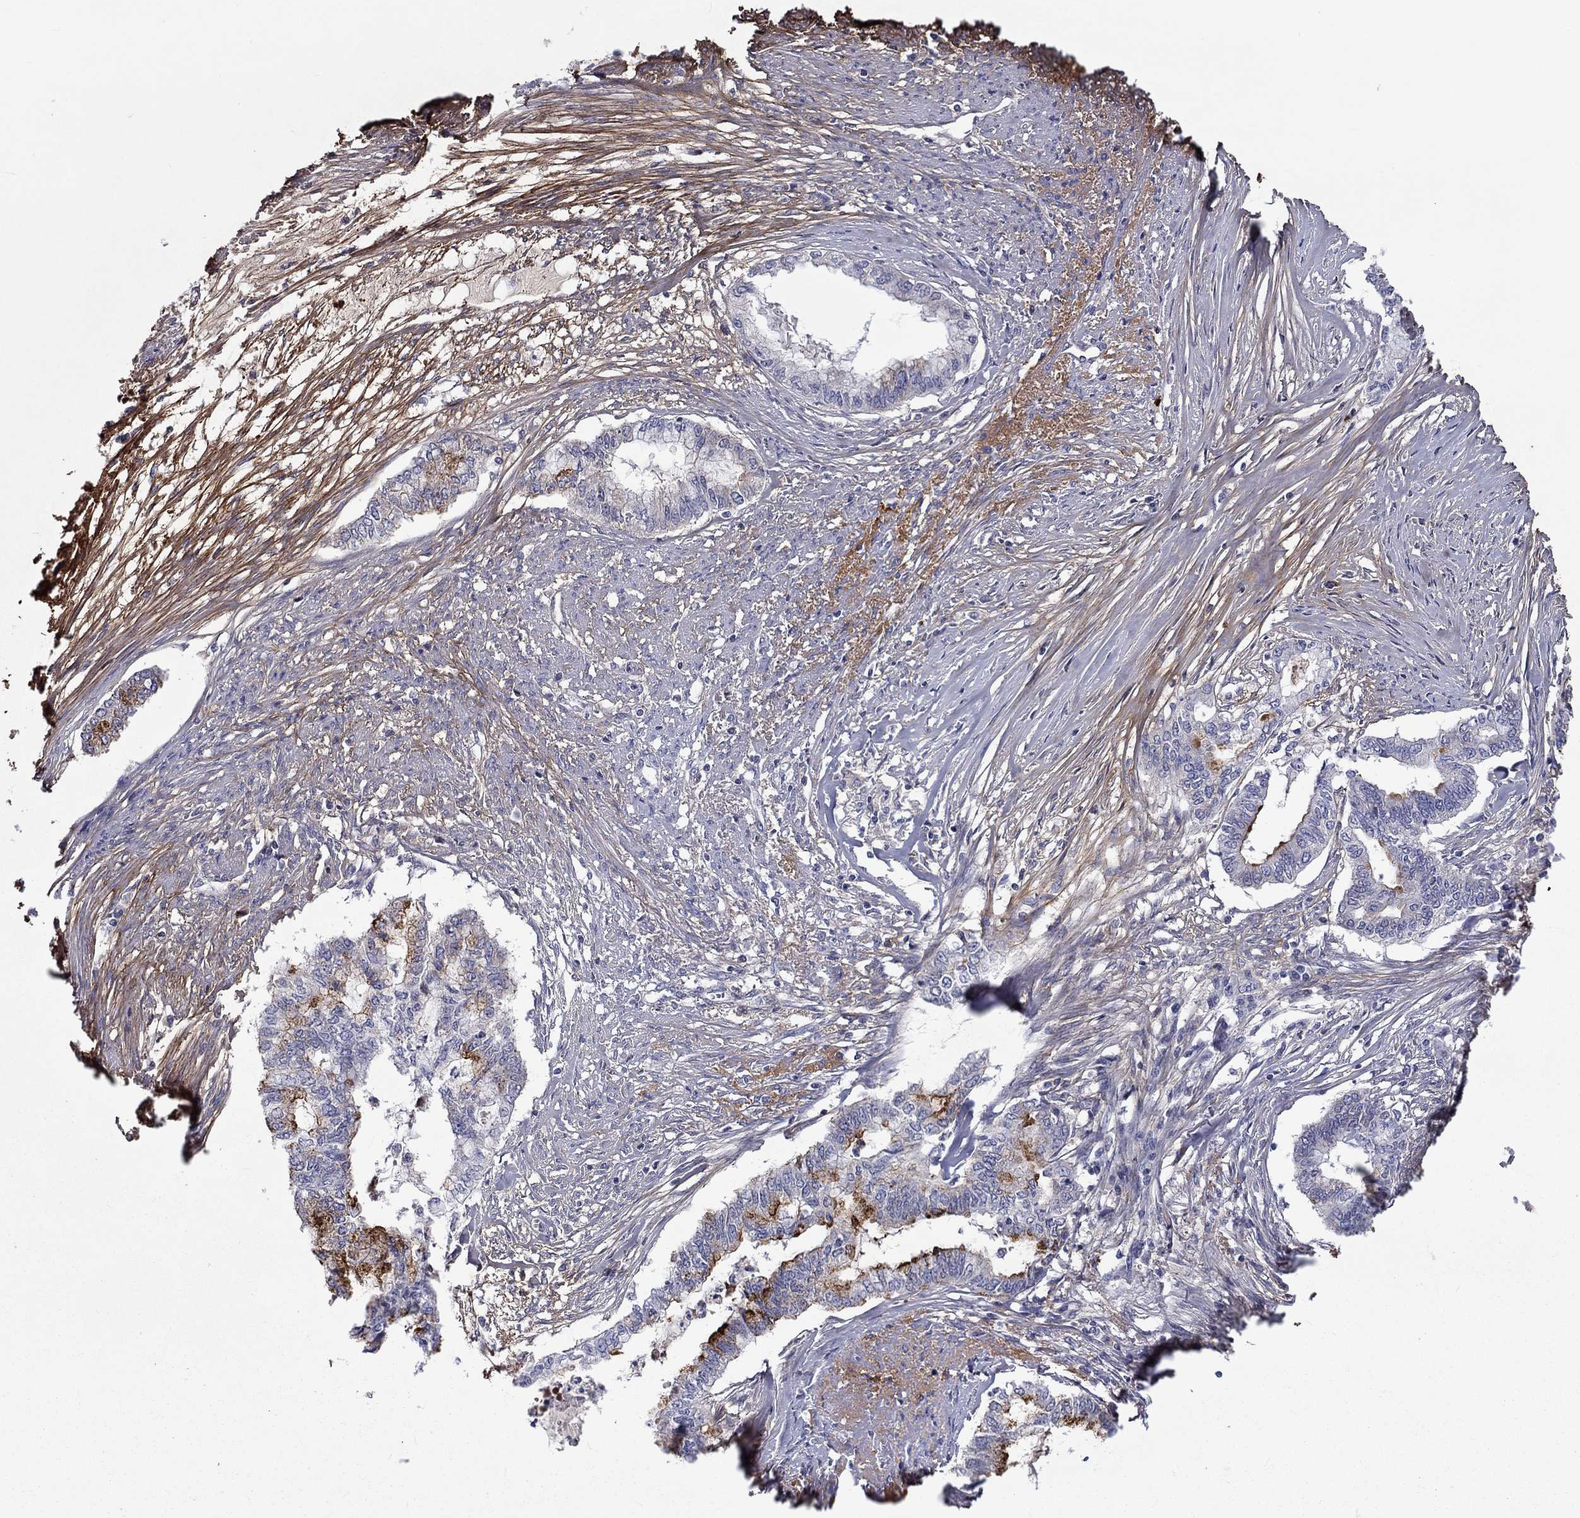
{"staining": {"intensity": "strong", "quantity": "<25%", "location": "cytoplasmic/membranous"}, "tissue": "endometrial cancer", "cell_type": "Tumor cells", "image_type": "cancer", "snomed": [{"axis": "morphology", "description": "Adenocarcinoma, NOS"}, {"axis": "topography", "description": "Endometrium"}], "caption": "This image reveals endometrial cancer (adenocarcinoma) stained with immunohistochemistry (IHC) to label a protein in brown. The cytoplasmic/membranous of tumor cells show strong positivity for the protein. Nuclei are counter-stained blue.", "gene": "TGFBI", "patient": {"sex": "female", "age": 79}}